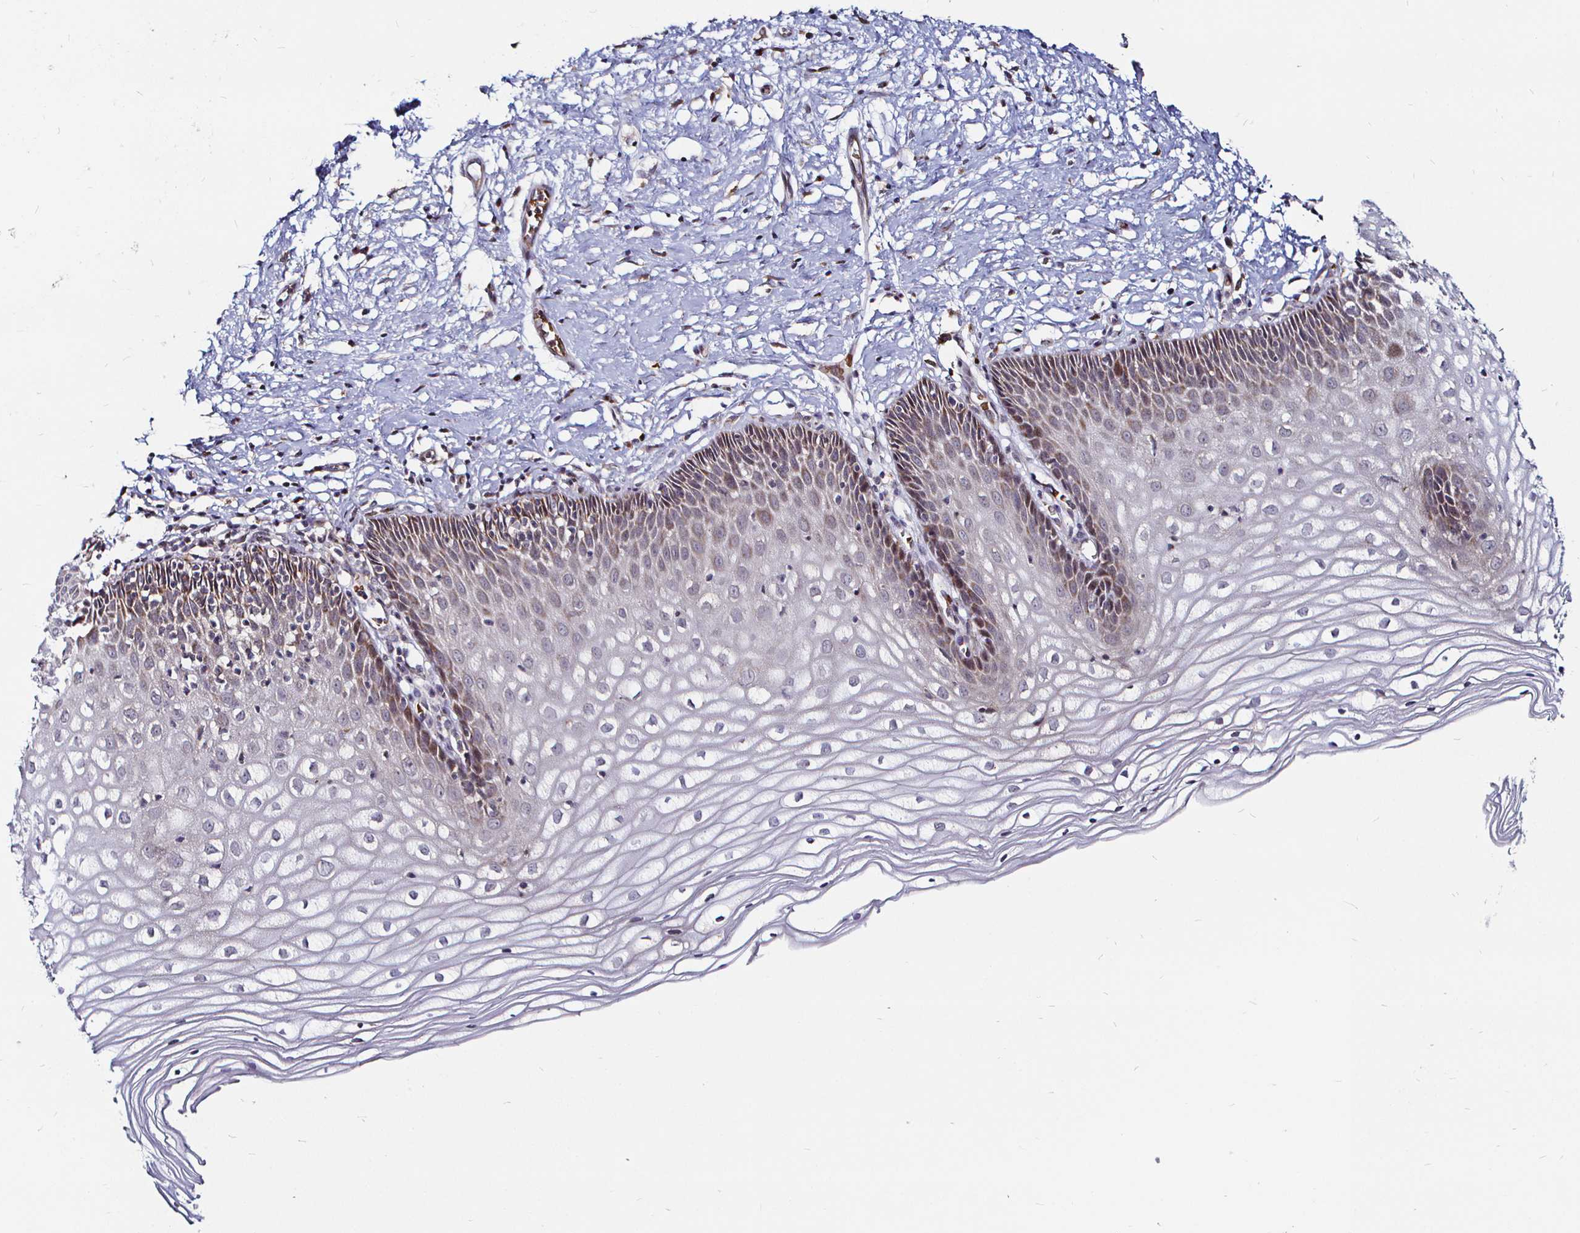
{"staining": {"intensity": "moderate", "quantity": ">75%", "location": "cytoplasmic/membranous"}, "tissue": "cervix", "cell_type": "Glandular cells", "image_type": "normal", "snomed": [{"axis": "morphology", "description": "Normal tissue, NOS"}, {"axis": "topography", "description": "Cervix"}], "caption": "Unremarkable cervix demonstrates moderate cytoplasmic/membranous staining in about >75% of glandular cells, visualized by immunohistochemistry.", "gene": "ATG3", "patient": {"sex": "female", "age": 36}}